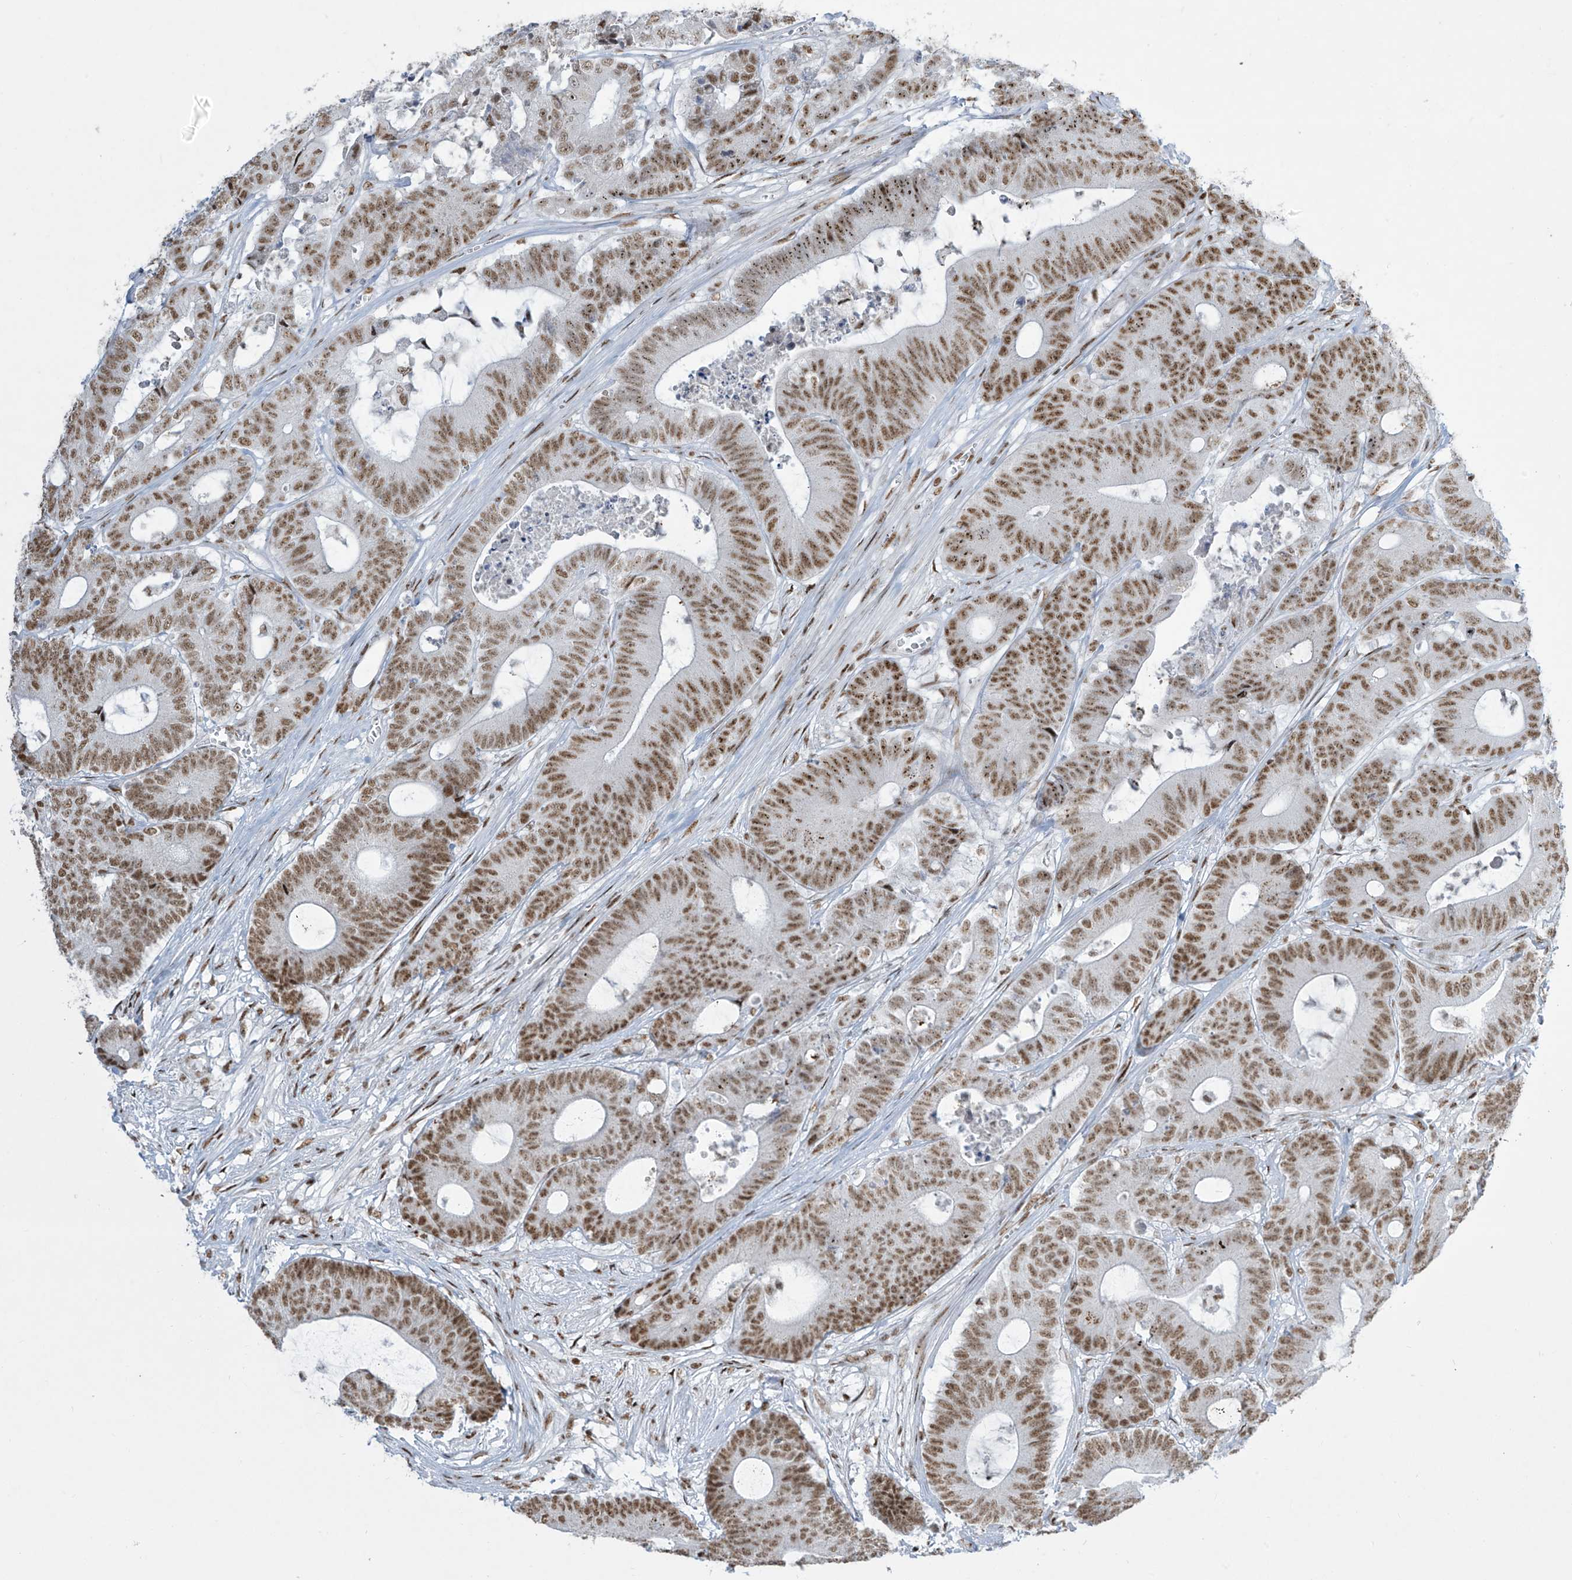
{"staining": {"intensity": "moderate", "quantity": ">75%", "location": "nuclear"}, "tissue": "colorectal cancer", "cell_type": "Tumor cells", "image_type": "cancer", "snomed": [{"axis": "morphology", "description": "Adenocarcinoma, NOS"}, {"axis": "topography", "description": "Colon"}], "caption": "Adenocarcinoma (colorectal) stained with a protein marker displays moderate staining in tumor cells.", "gene": "MS4A6A", "patient": {"sex": "female", "age": 84}}